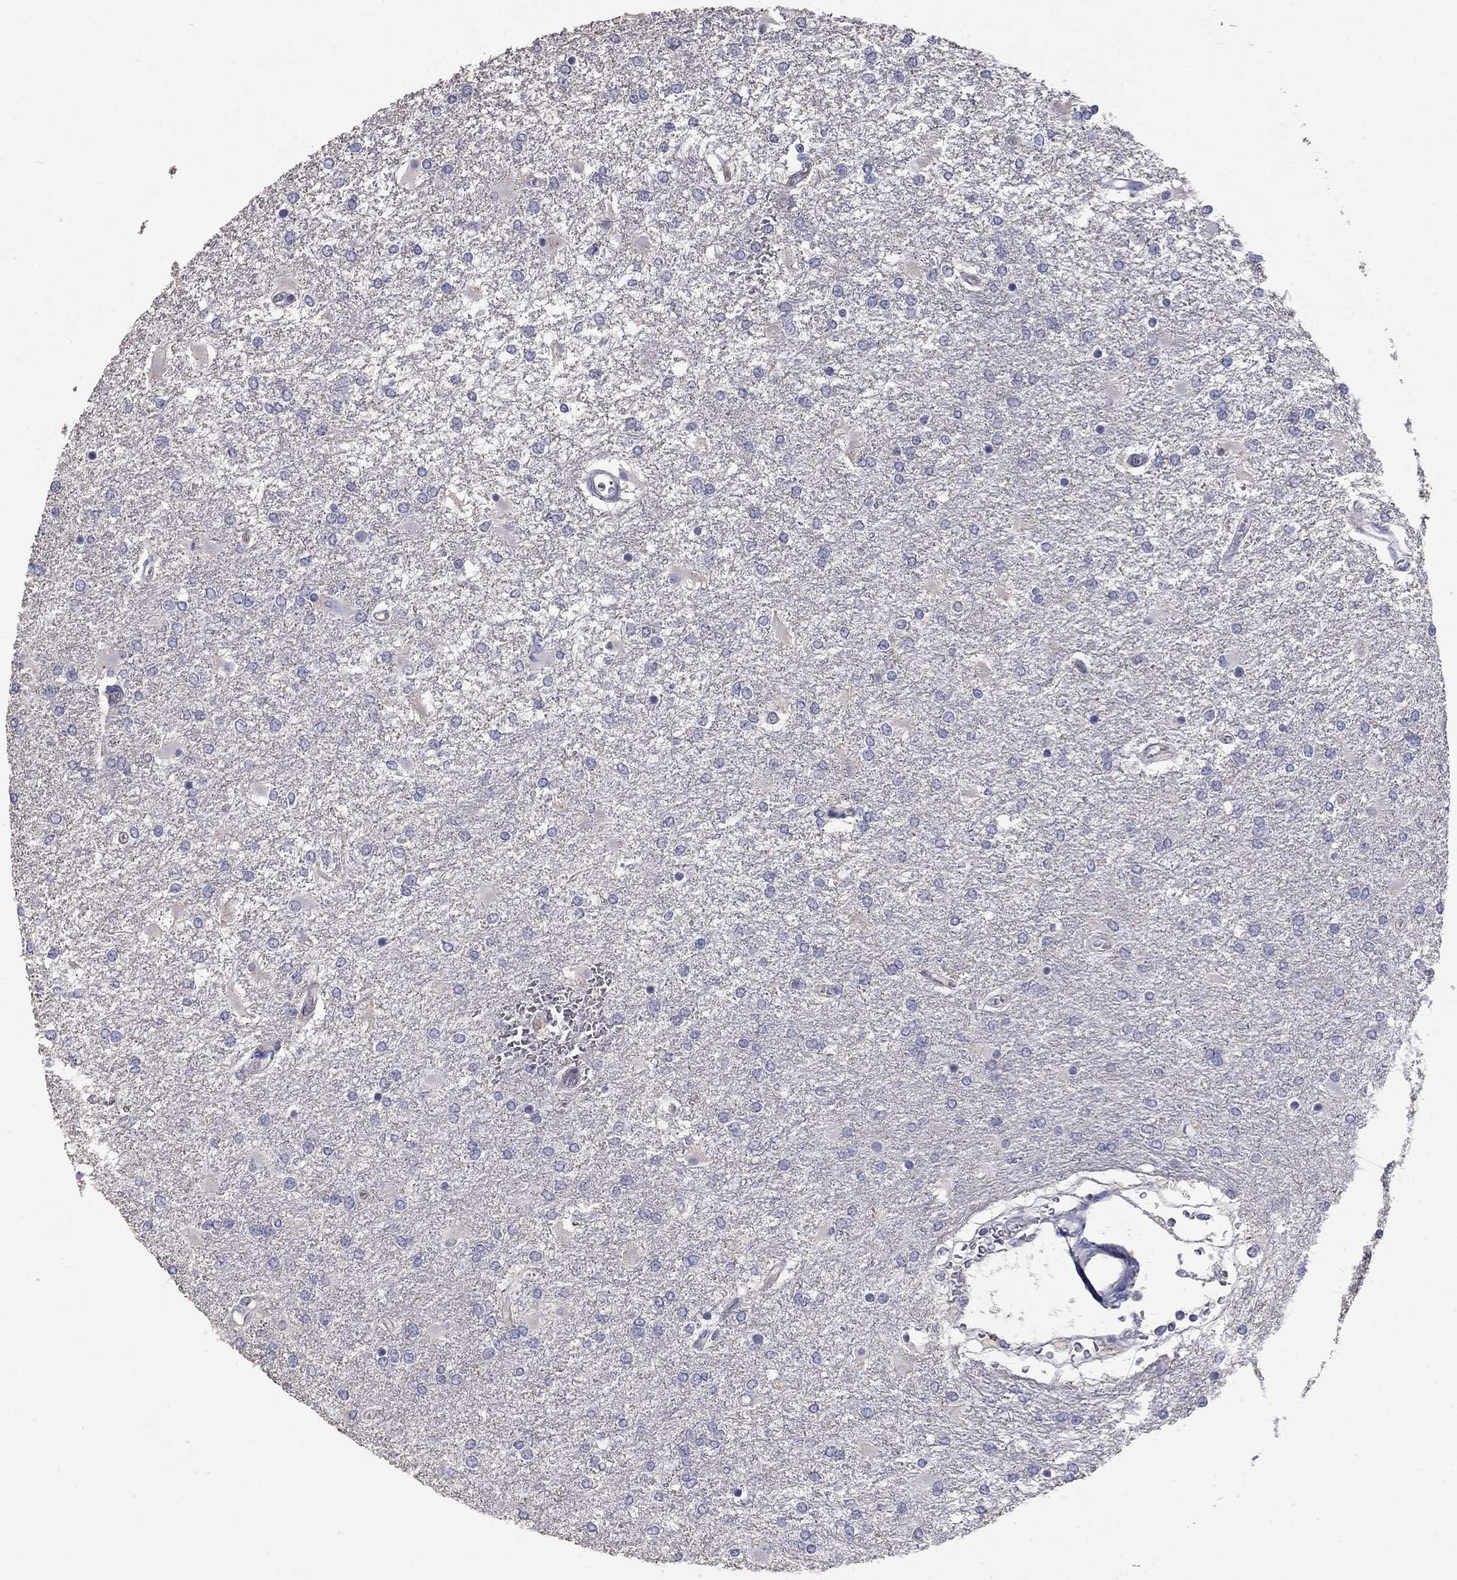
{"staining": {"intensity": "negative", "quantity": "none", "location": "none"}, "tissue": "glioma", "cell_type": "Tumor cells", "image_type": "cancer", "snomed": [{"axis": "morphology", "description": "Glioma, malignant, High grade"}, {"axis": "topography", "description": "Cerebral cortex"}], "caption": "Immunohistochemistry (IHC) photomicrograph of human high-grade glioma (malignant) stained for a protein (brown), which exhibits no expression in tumor cells.", "gene": "PTH1R", "patient": {"sex": "male", "age": 79}}